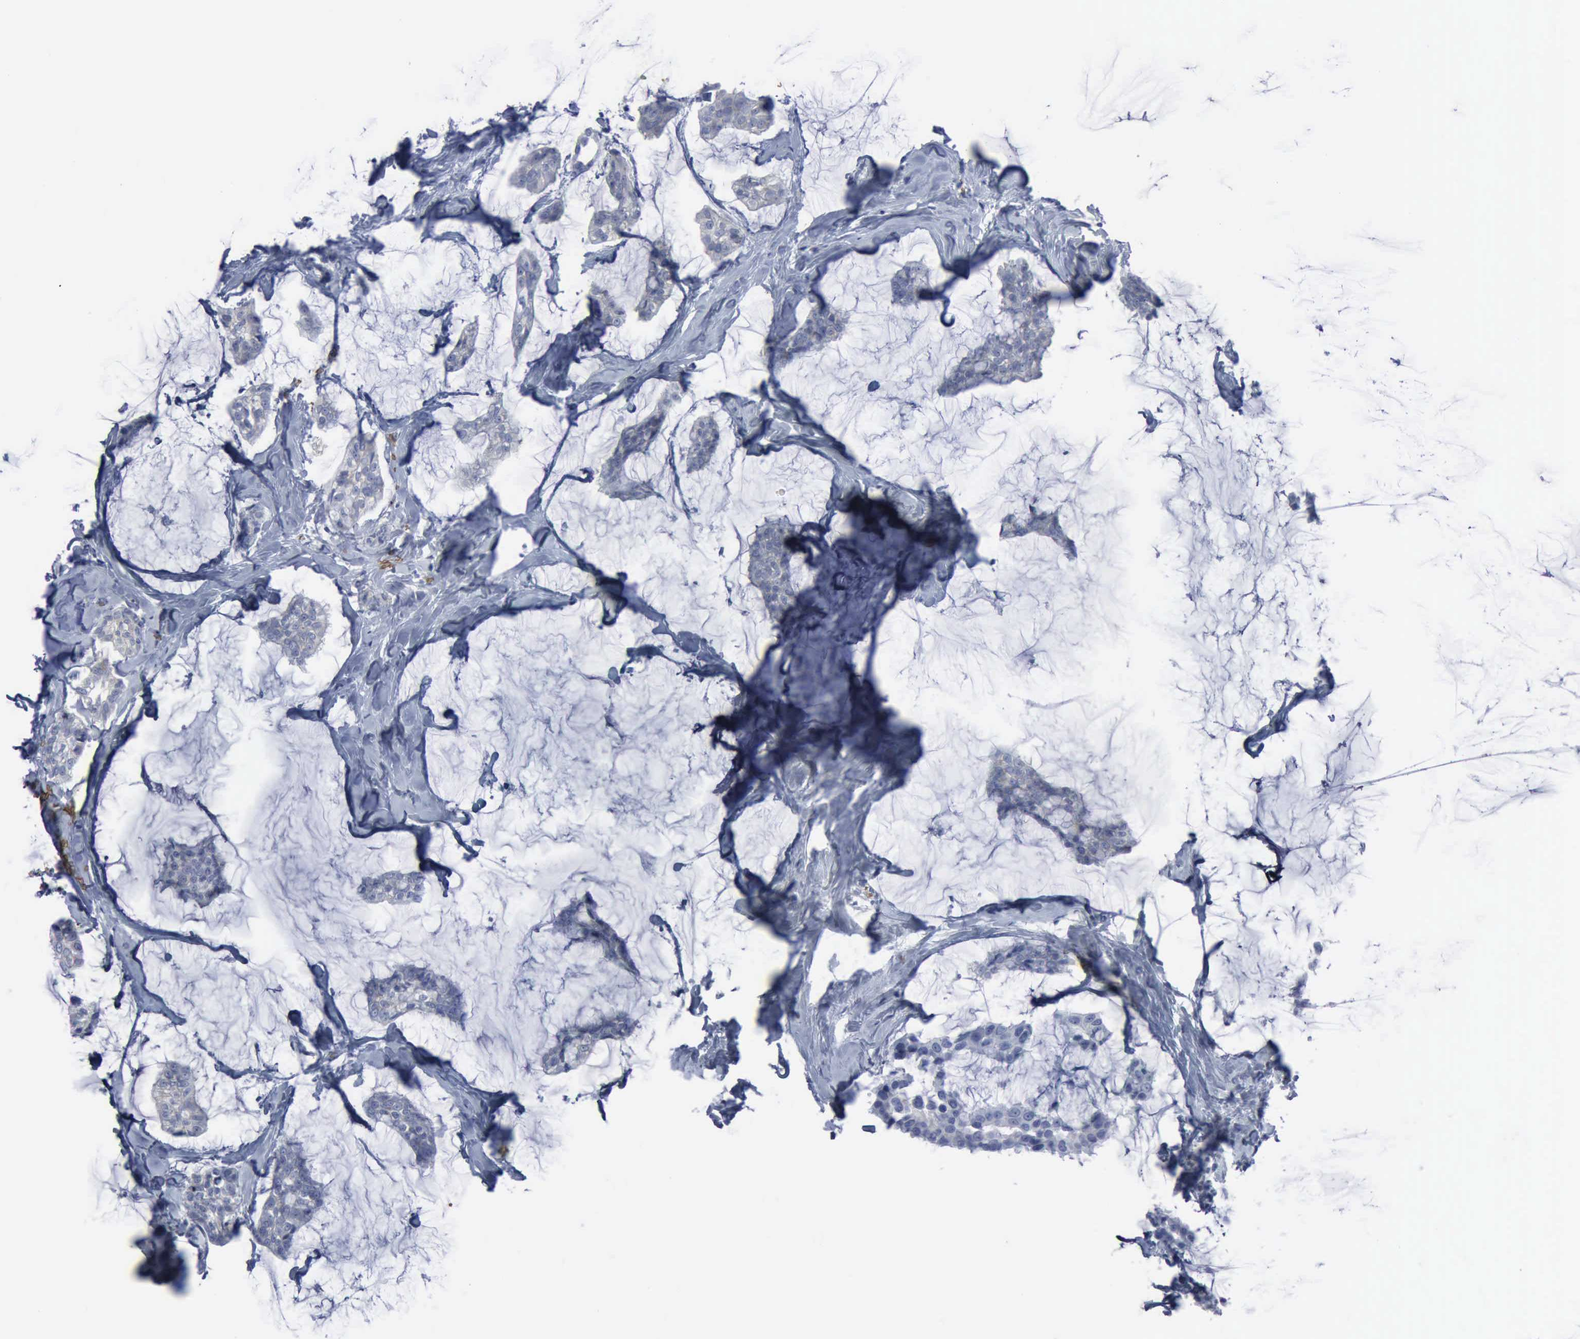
{"staining": {"intensity": "negative", "quantity": "none", "location": "none"}, "tissue": "breast cancer", "cell_type": "Tumor cells", "image_type": "cancer", "snomed": [{"axis": "morphology", "description": "Duct carcinoma"}, {"axis": "topography", "description": "Breast"}], "caption": "Photomicrograph shows no protein staining in tumor cells of infiltrating ductal carcinoma (breast) tissue. (DAB IHC visualized using brightfield microscopy, high magnification).", "gene": "TGFB1", "patient": {"sex": "female", "age": 93}}